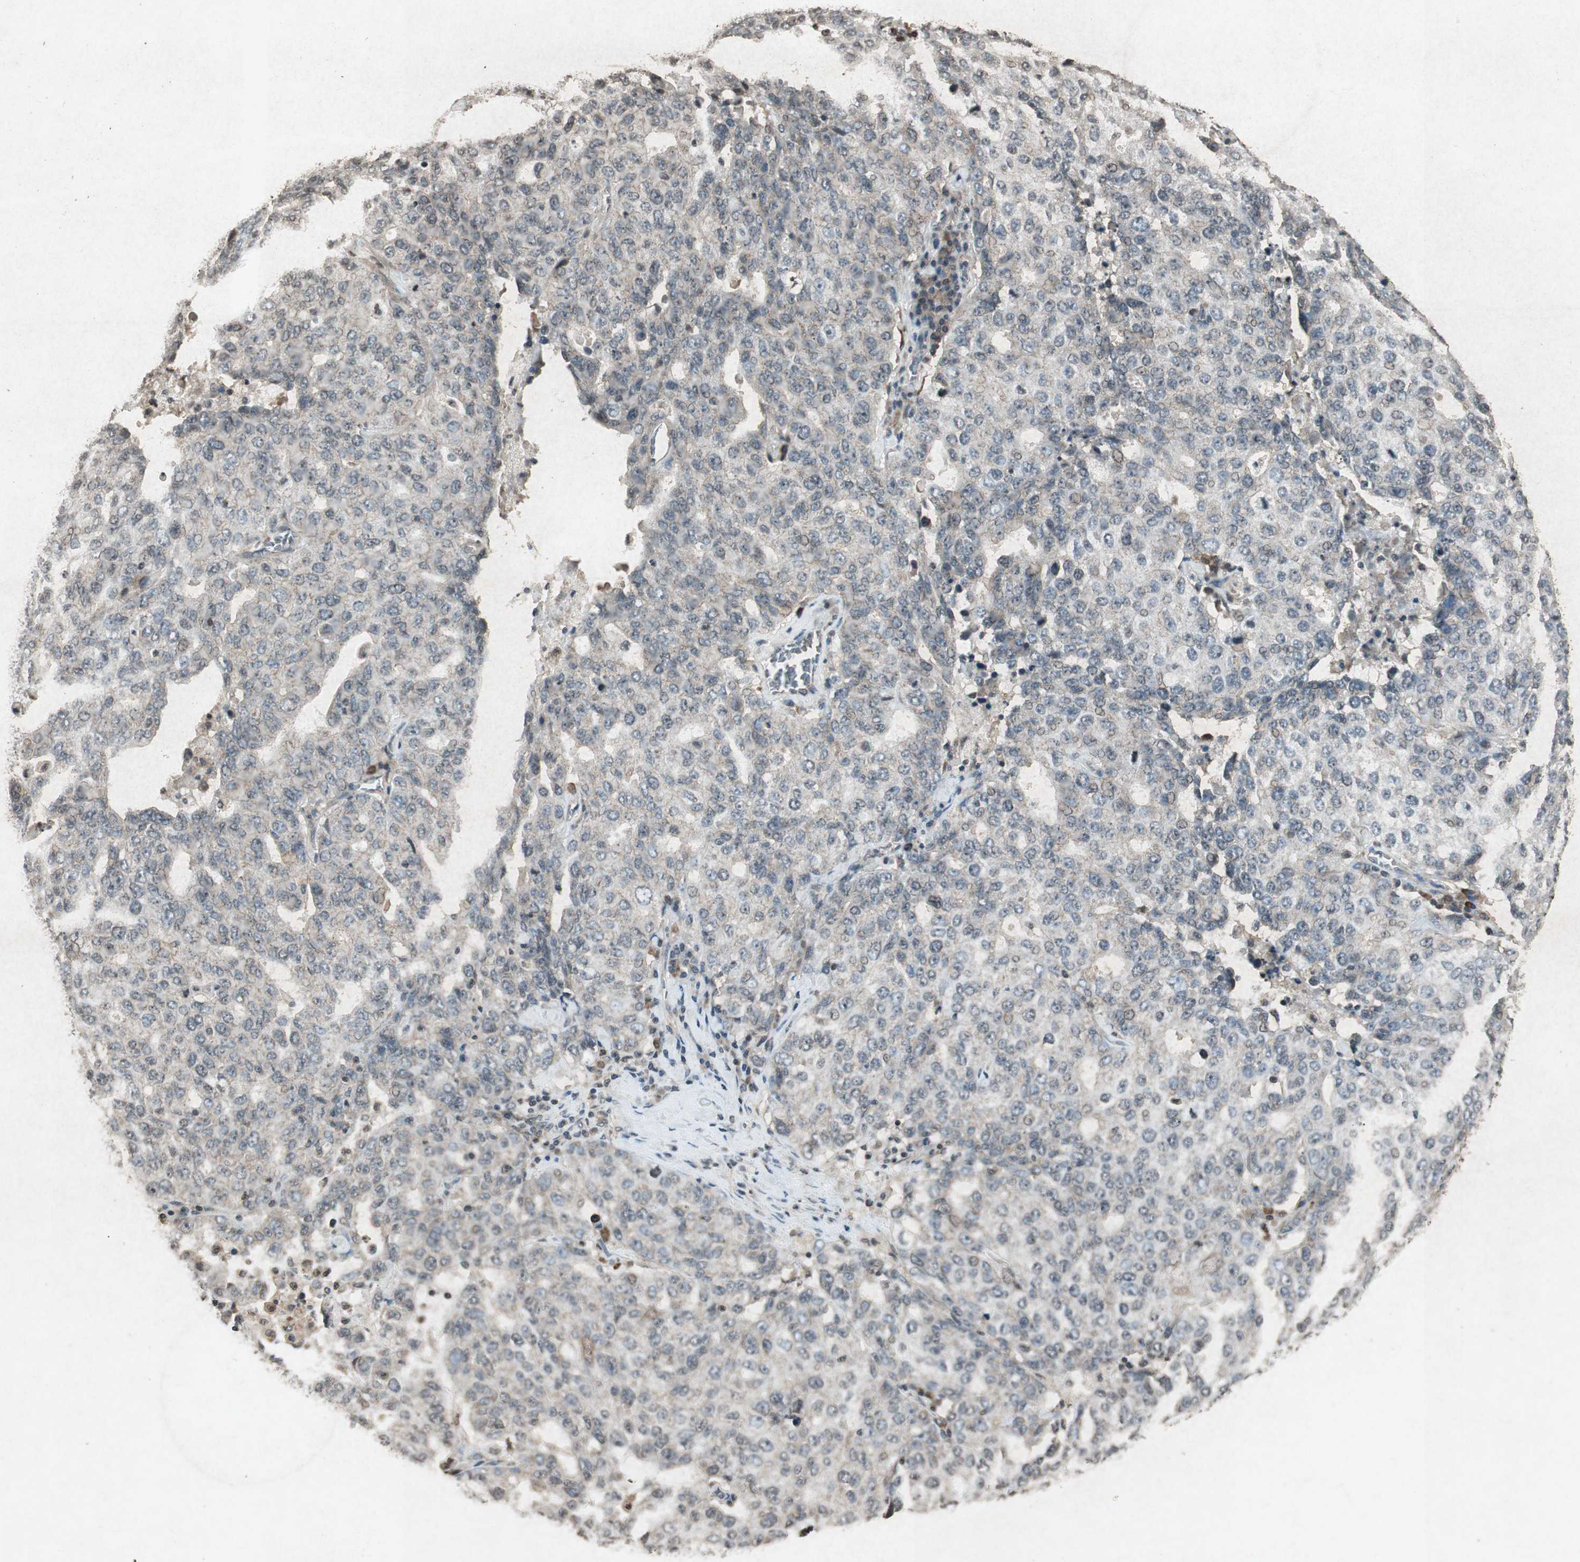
{"staining": {"intensity": "negative", "quantity": "none", "location": "none"}, "tissue": "ovarian cancer", "cell_type": "Tumor cells", "image_type": "cancer", "snomed": [{"axis": "morphology", "description": "Carcinoma, endometroid"}, {"axis": "topography", "description": "Ovary"}], "caption": "Human ovarian cancer stained for a protein using immunohistochemistry (IHC) displays no expression in tumor cells.", "gene": "PRKG1", "patient": {"sex": "female", "age": 62}}